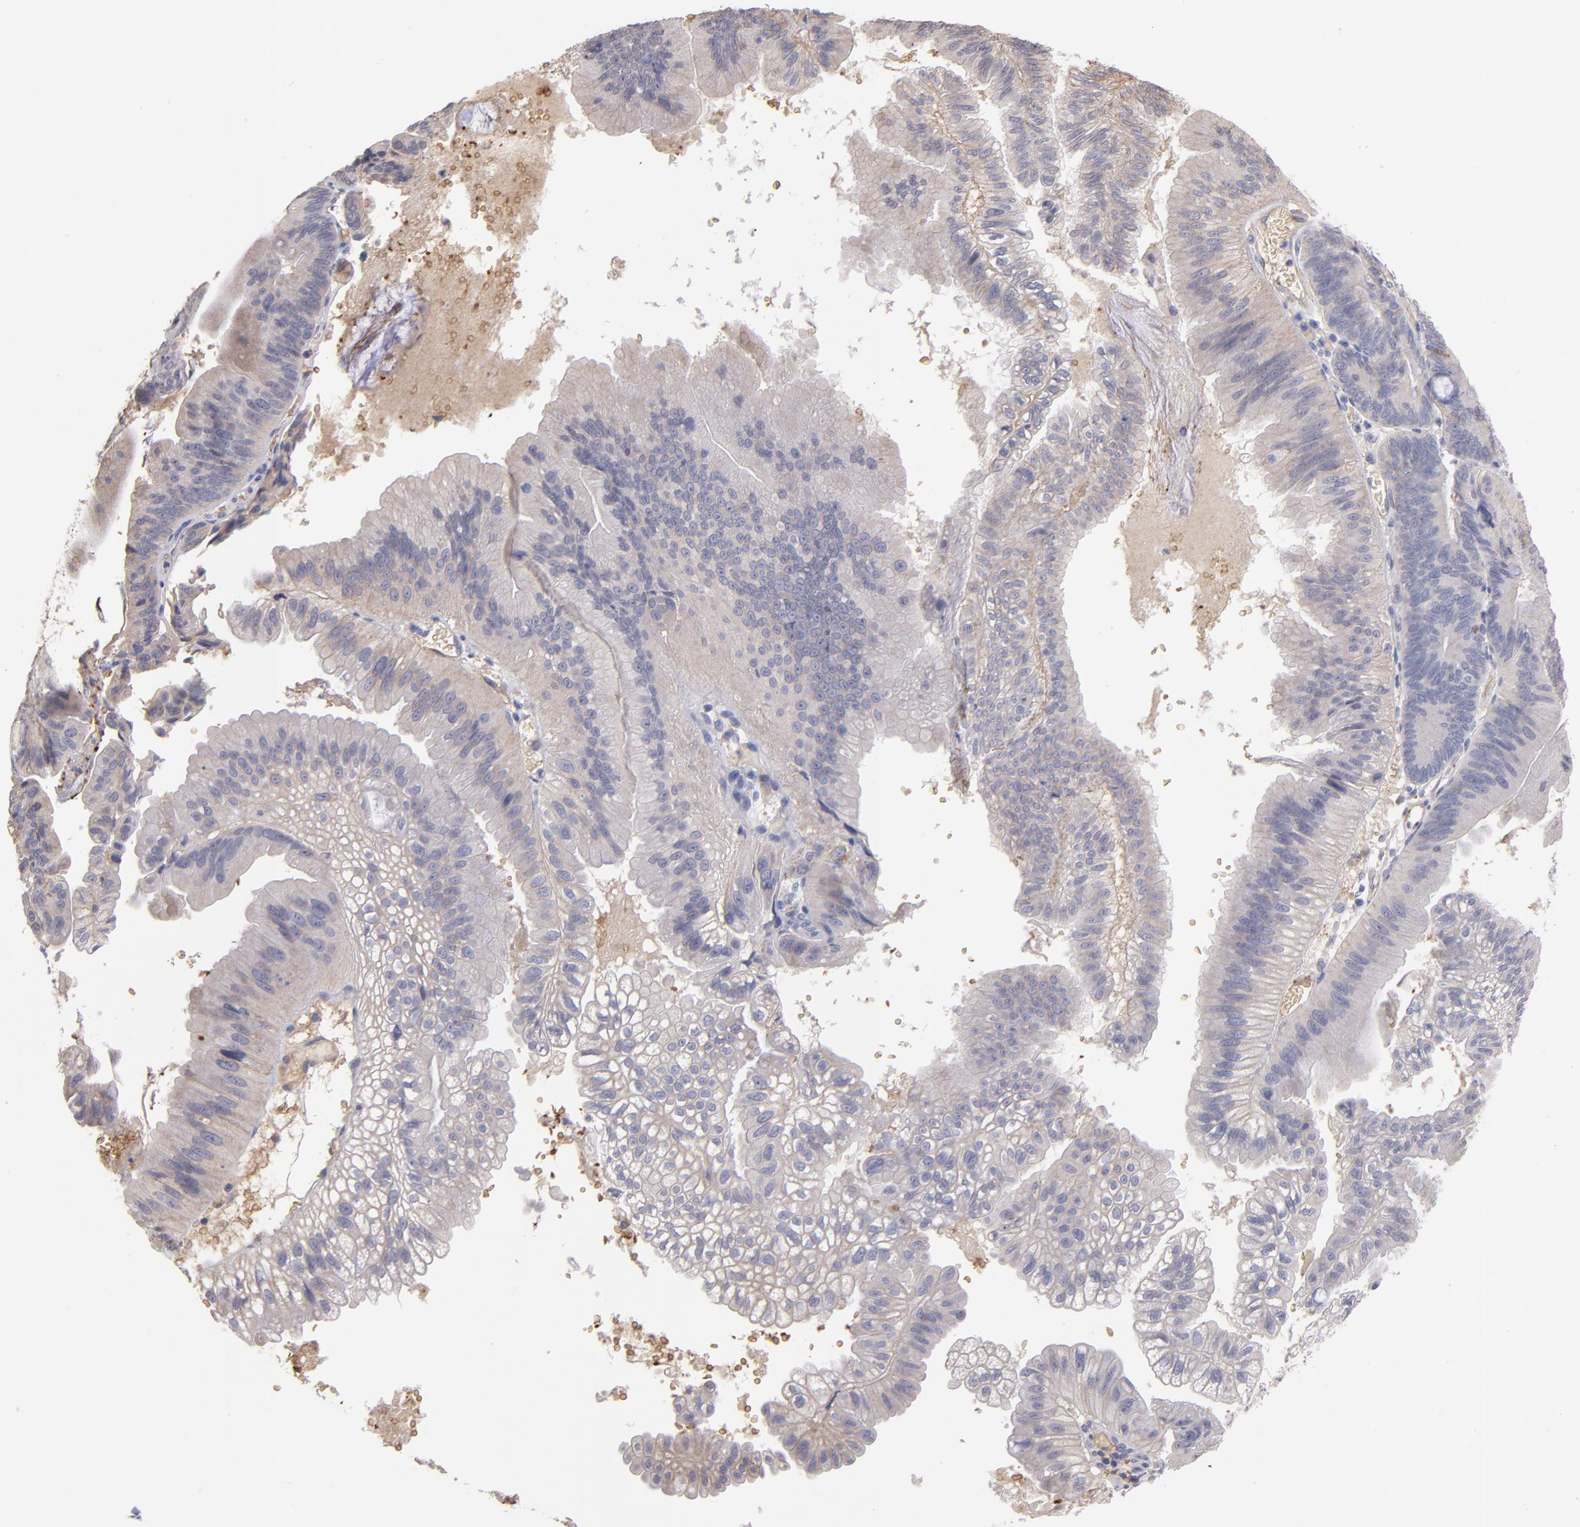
{"staining": {"intensity": "negative", "quantity": "none", "location": "none"}, "tissue": "pancreatic cancer", "cell_type": "Tumor cells", "image_type": "cancer", "snomed": [{"axis": "morphology", "description": "Adenocarcinoma, NOS"}, {"axis": "topography", "description": "Pancreas"}], "caption": "Photomicrograph shows no significant protein staining in tumor cells of pancreatic cancer.", "gene": "F13B", "patient": {"sex": "male", "age": 82}}